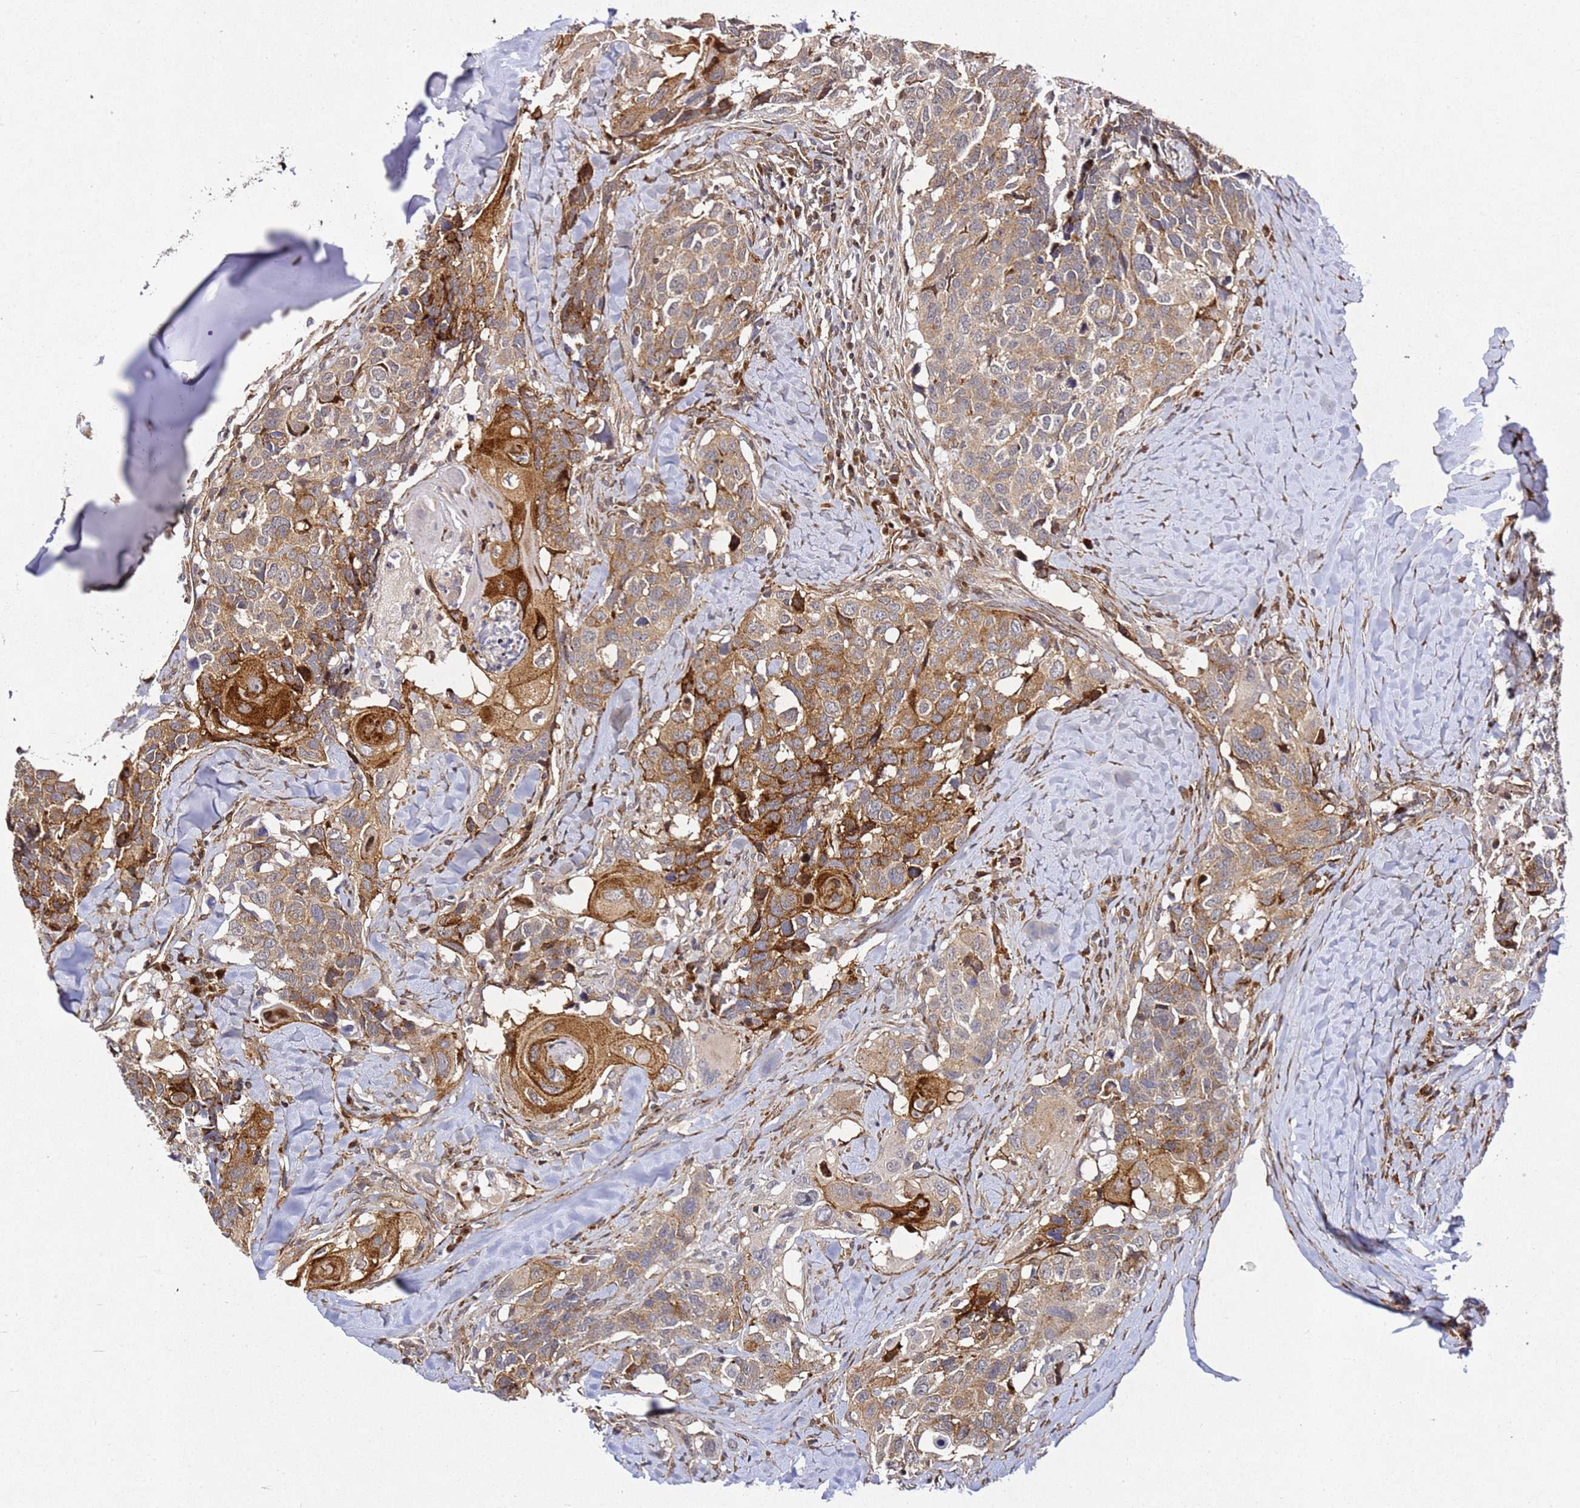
{"staining": {"intensity": "moderate", "quantity": ">75%", "location": "cytoplasmic/membranous"}, "tissue": "head and neck cancer", "cell_type": "Tumor cells", "image_type": "cancer", "snomed": [{"axis": "morphology", "description": "Normal tissue, NOS"}, {"axis": "morphology", "description": "Squamous cell carcinoma, NOS"}, {"axis": "topography", "description": "Skeletal muscle"}, {"axis": "topography", "description": "Vascular tissue"}, {"axis": "topography", "description": "Peripheral nerve tissue"}, {"axis": "topography", "description": "Head-Neck"}], "caption": "A photomicrograph showing moderate cytoplasmic/membranous positivity in approximately >75% of tumor cells in head and neck cancer (squamous cell carcinoma), as visualized by brown immunohistochemical staining.", "gene": "ZNF296", "patient": {"sex": "male", "age": 66}}